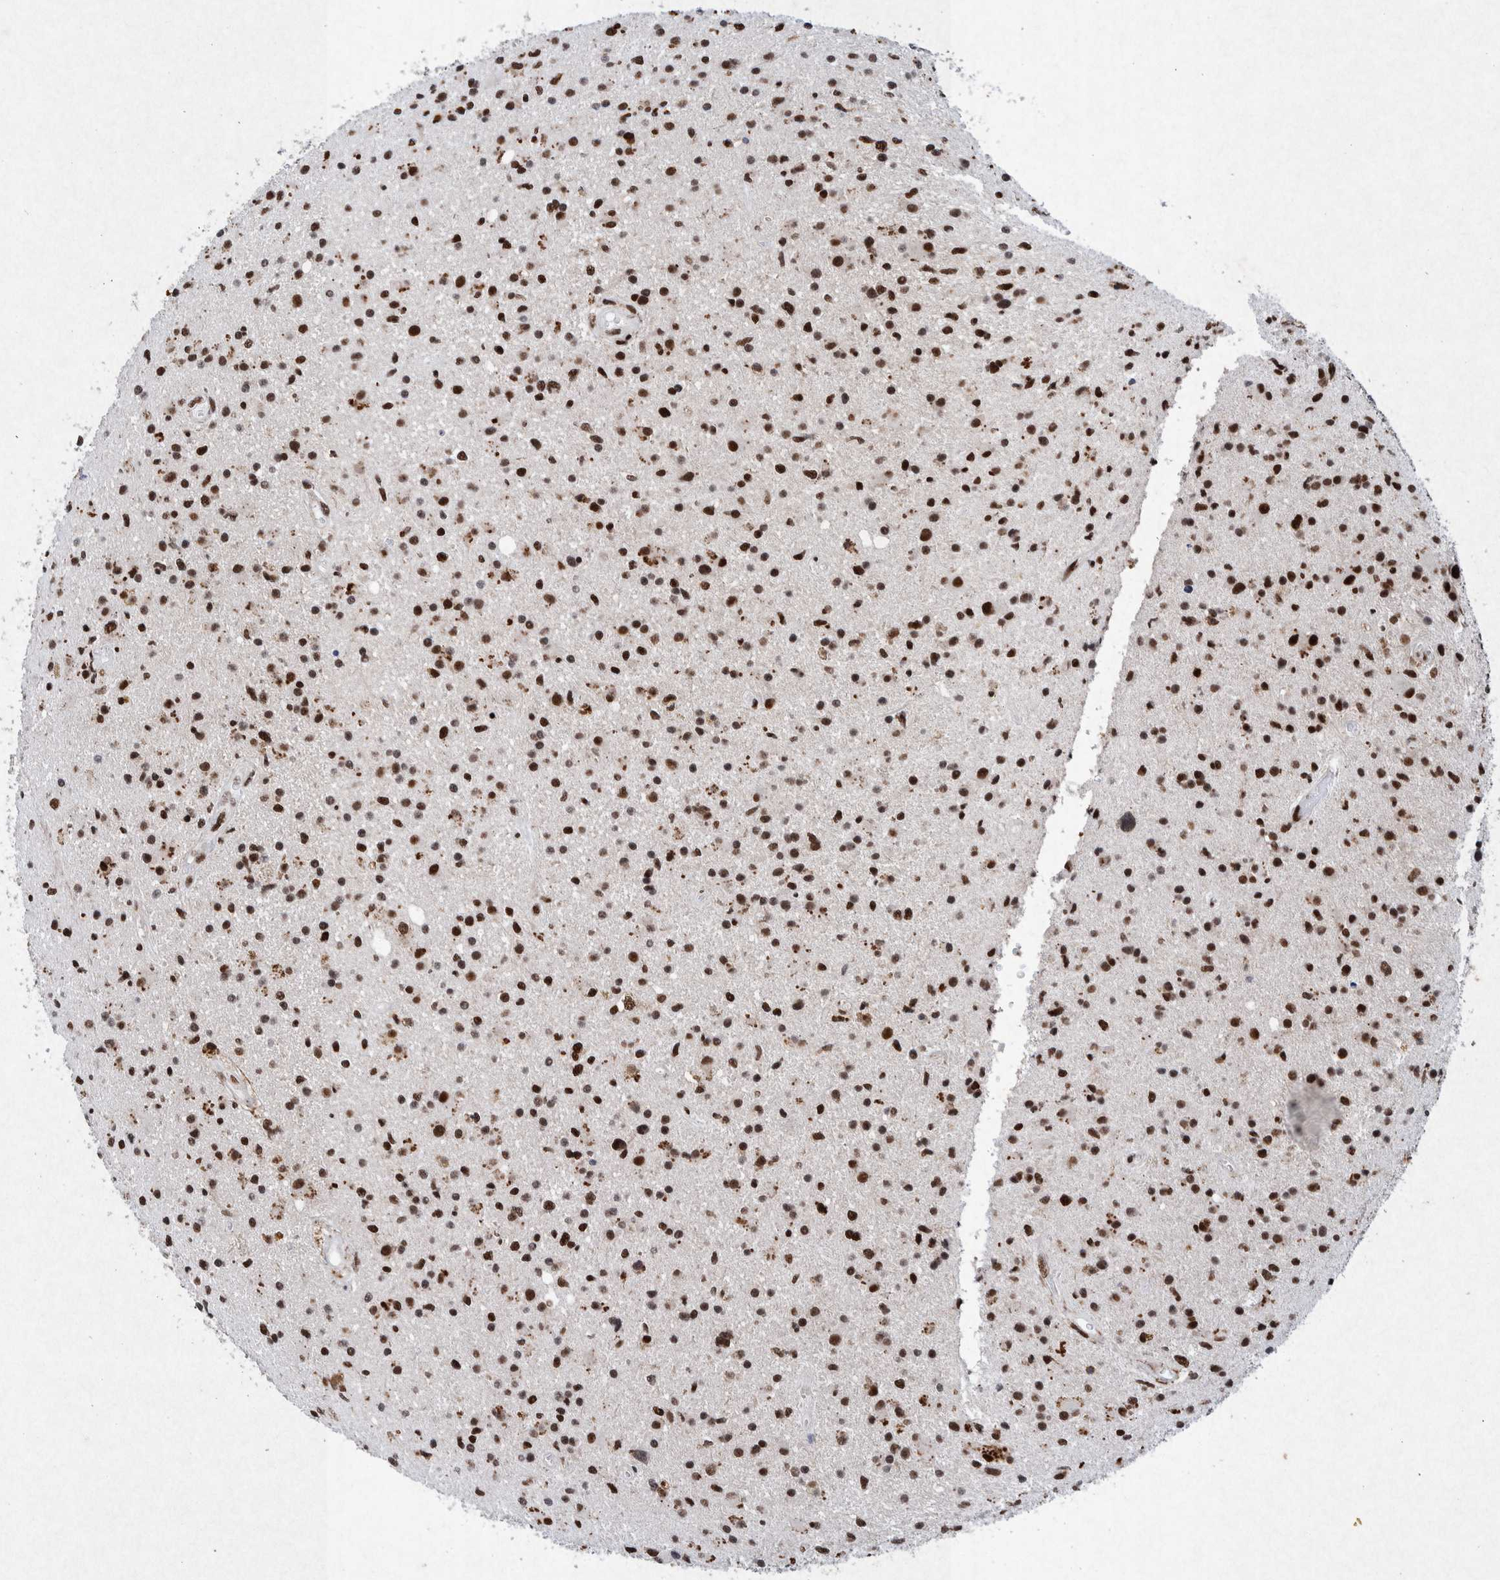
{"staining": {"intensity": "strong", "quantity": ">75%", "location": "nuclear"}, "tissue": "glioma", "cell_type": "Tumor cells", "image_type": "cancer", "snomed": [{"axis": "morphology", "description": "Glioma, malignant, High grade"}, {"axis": "topography", "description": "Brain"}], "caption": "DAB immunohistochemical staining of human high-grade glioma (malignant) exhibits strong nuclear protein positivity in about >75% of tumor cells.", "gene": "TAF10", "patient": {"sex": "male", "age": 33}}